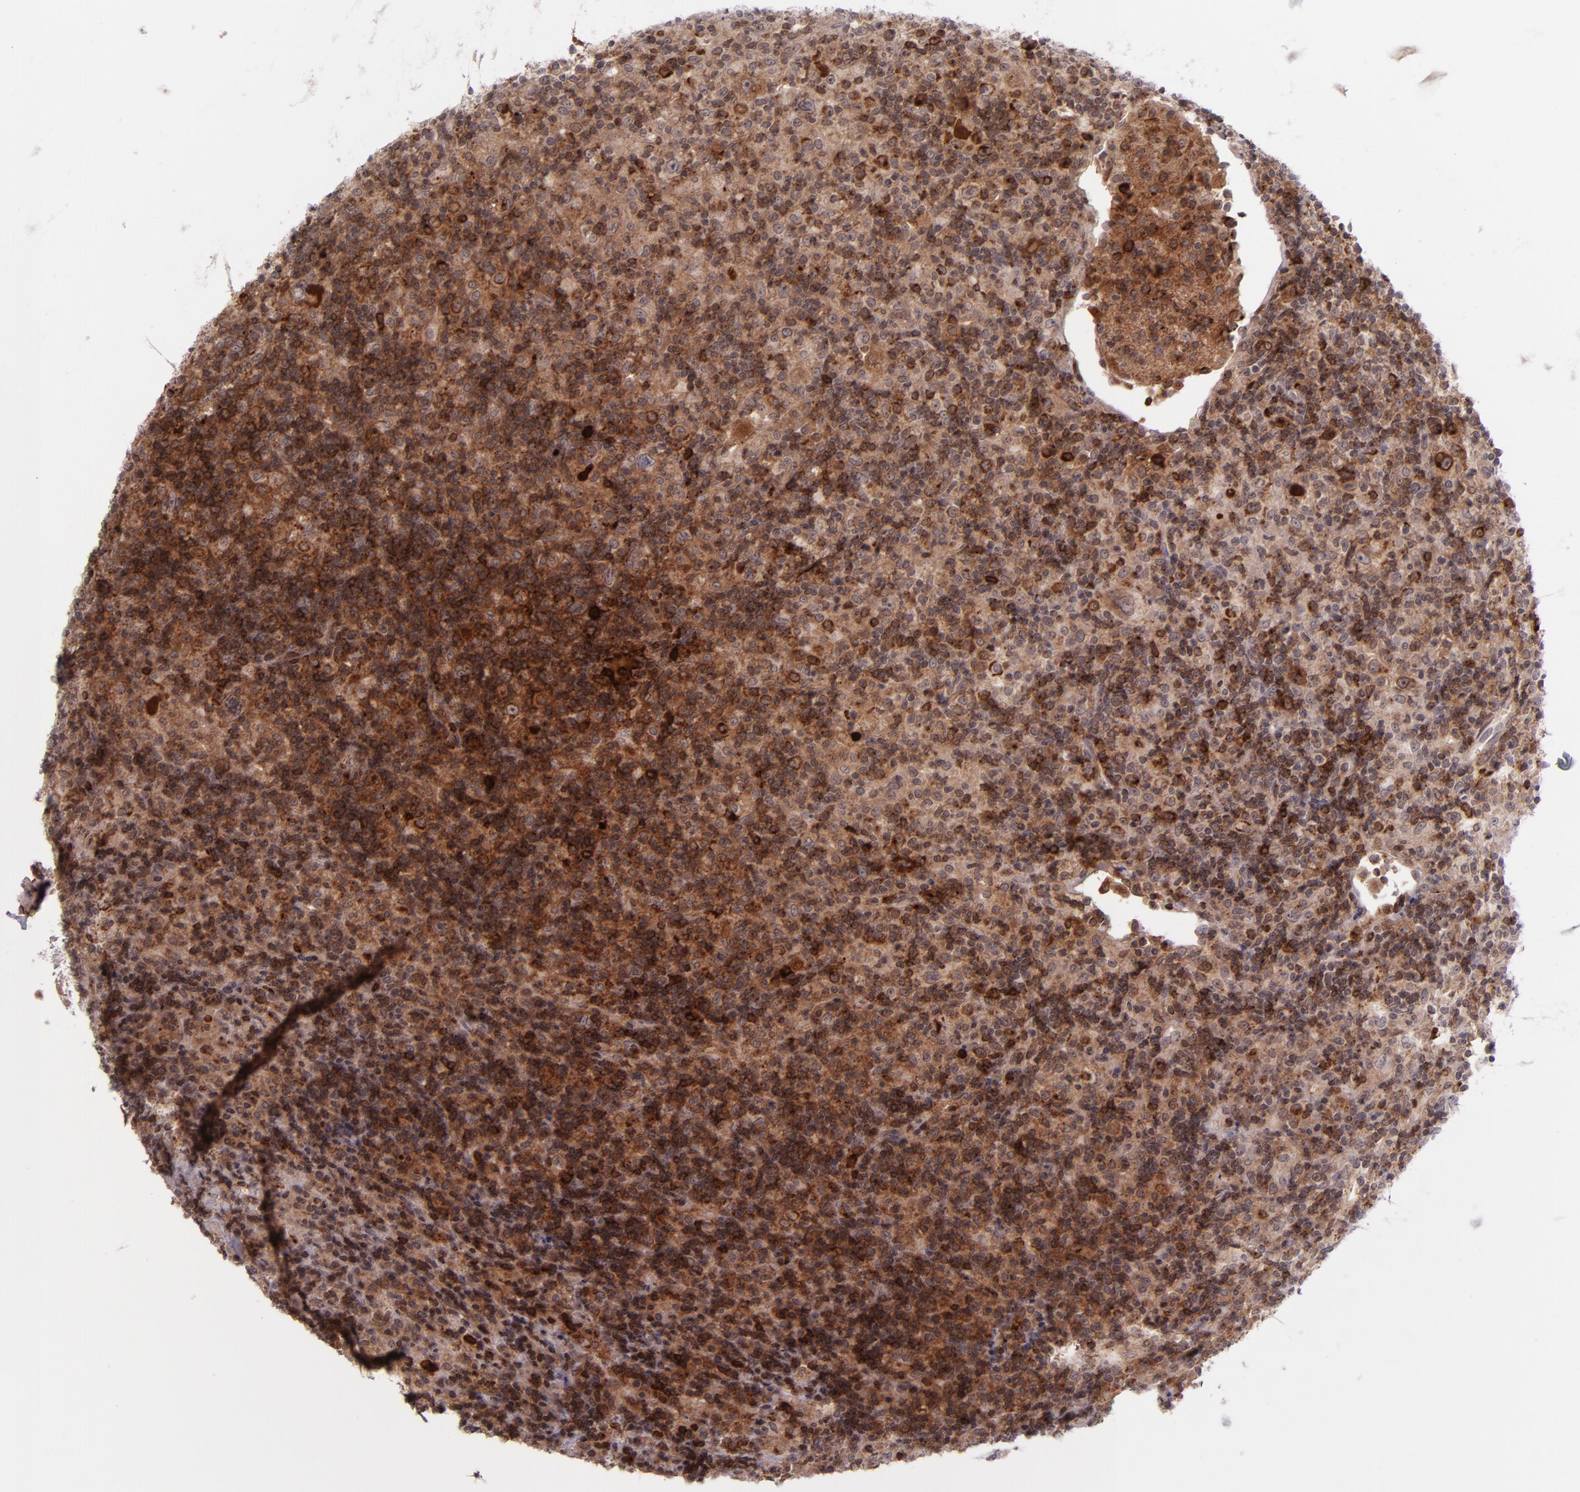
{"staining": {"intensity": "strong", "quantity": ">75%", "location": "cytoplasmic/membranous"}, "tissue": "lymphoma", "cell_type": "Tumor cells", "image_type": "cancer", "snomed": [{"axis": "morphology", "description": "Hodgkin's disease, NOS"}, {"axis": "topography", "description": "Lymph node"}], "caption": "IHC (DAB (3,3'-diaminobenzidine)) staining of human Hodgkin's disease exhibits strong cytoplasmic/membranous protein expression in approximately >75% of tumor cells.", "gene": "SELL", "patient": {"sex": "male", "age": 46}}